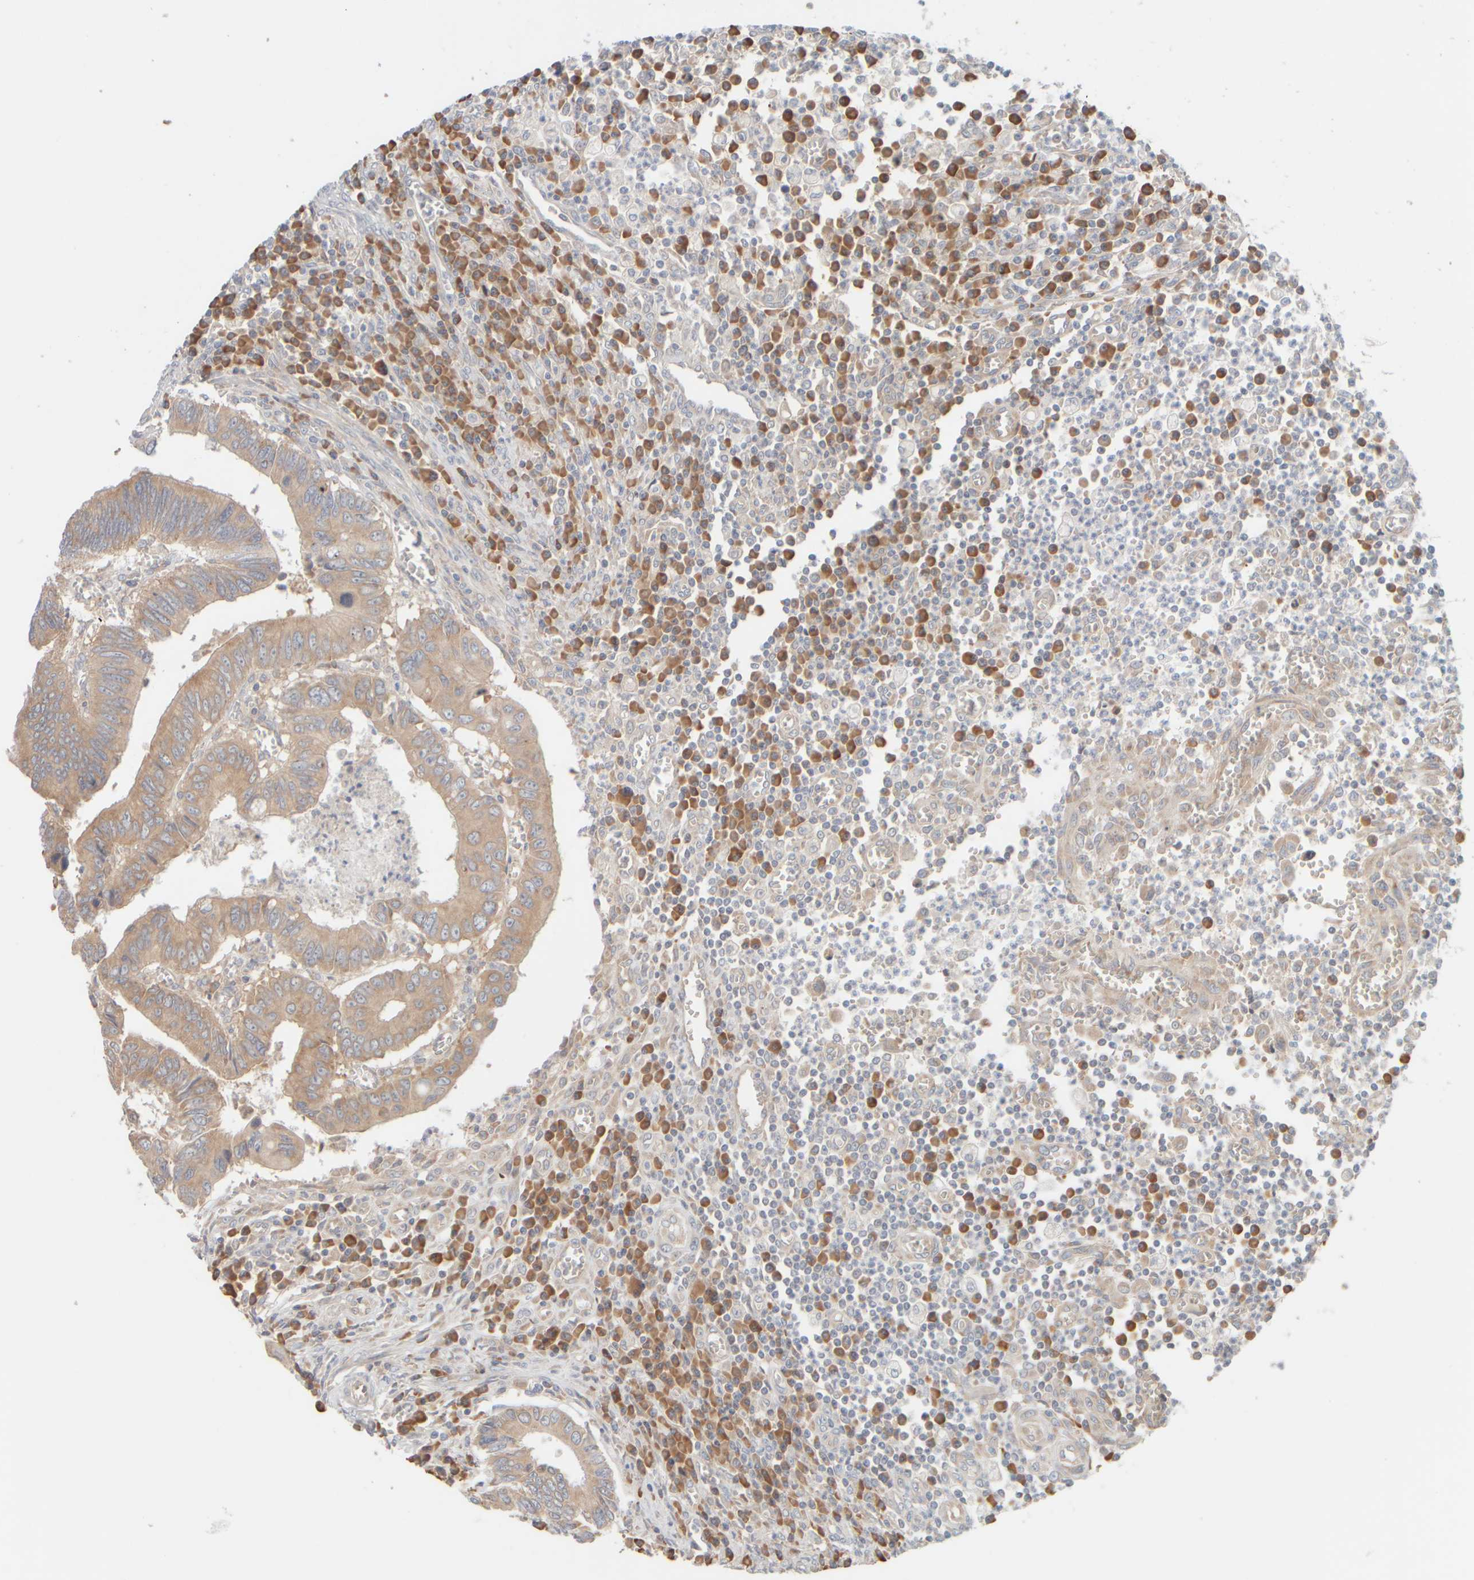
{"staining": {"intensity": "moderate", "quantity": ">75%", "location": "cytoplasmic/membranous"}, "tissue": "colorectal cancer", "cell_type": "Tumor cells", "image_type": "cancer", "snomed": [{"axis": "morphology", "description": "Inflammation, NOS"}, {"axis": "morphology", "description": "Adenocarcinoma, NOS"}, {"axis": "topography", "description": "Colon"}], "caption": "Protein expression analysis of human colorectal cancer (adenocarcinoma) reveals moderate cytoplasmic/membranous staining in about >75% of tumor cells.", "gene": "EIF2B3", "patient": {"sex": "male", "age": 72}}